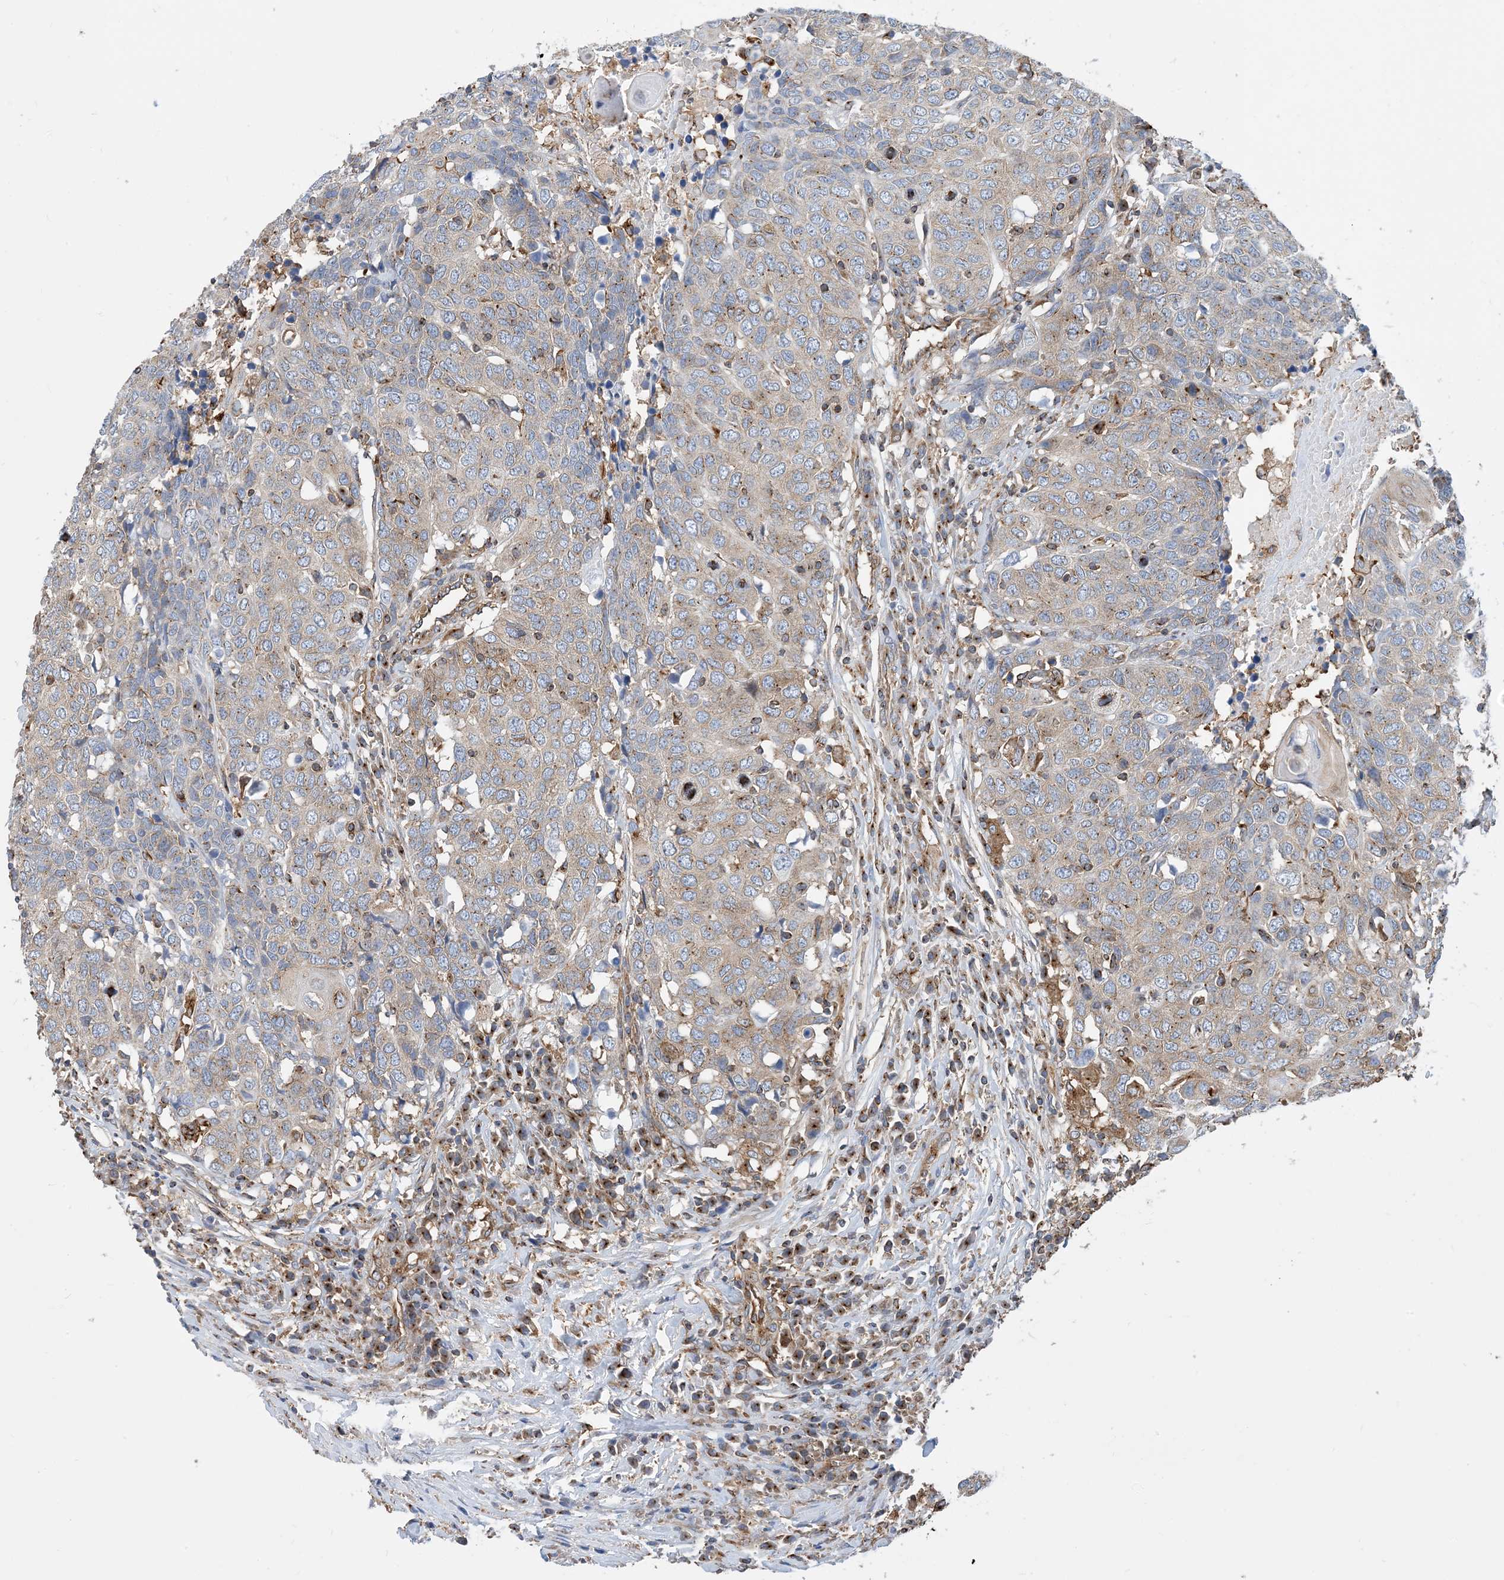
{"staining": {"intensity": "weak", "quantity": "25%-75%", "location": "cytoplasmic/membranous"}, "tissue": "head and neck cancer", "cell_type": "Tumor cells", "image_type": "cancer", "snomed": [{"axis": "morphology", "description": "Squamous cell carcinoma, NOS"}, {"axis": "topography", "description": "Head-Neck"}], "caption": "Human squamous cell carcinoma (head and neck) stained for a protein (brown) reveals weak cytoplasmic/membranous positive expression in approximately 25%-75% of tumor cells.", "gene": "DYNC1LI1", "patient": {"sex": "male", "age": 66}}